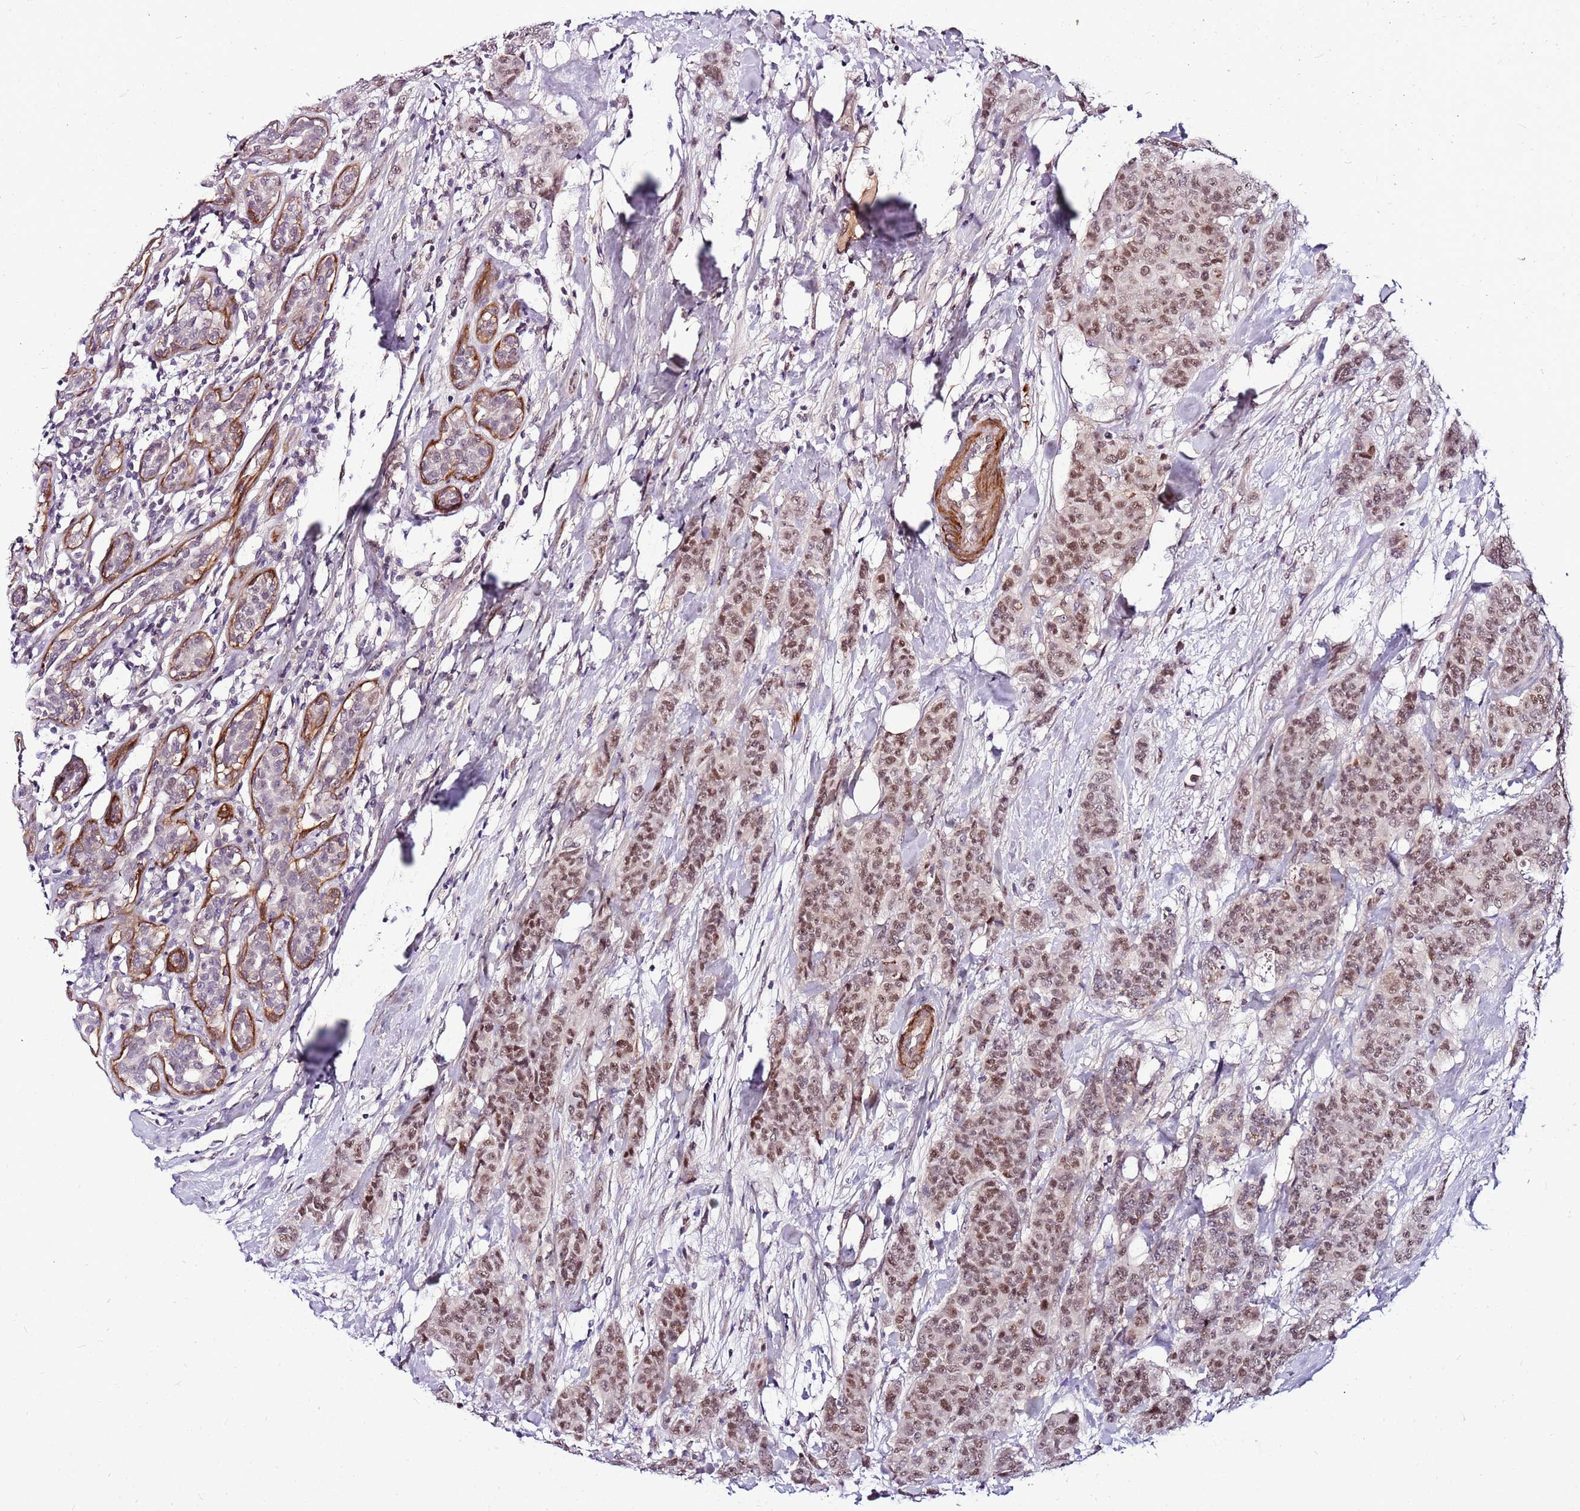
{"staining": {"intensity": "moderate", "quantity": ">75%", "location": "nuclear"}, "tissue": "breast cancer", "cell_type": "Tumor cells", "image_type": "cancer", "snomed": [{"axis": "morphology", "description": "Duct carcinoma"}, {"axis": "topography", "description": "Breast"}], "caption": "Breast infiltrating ductal carcinoma stained for a protein reveals moderate nuclear positivity in tumor cells.", "gene": "POLE3", "patient": {"sex": "female", "age": 40}}